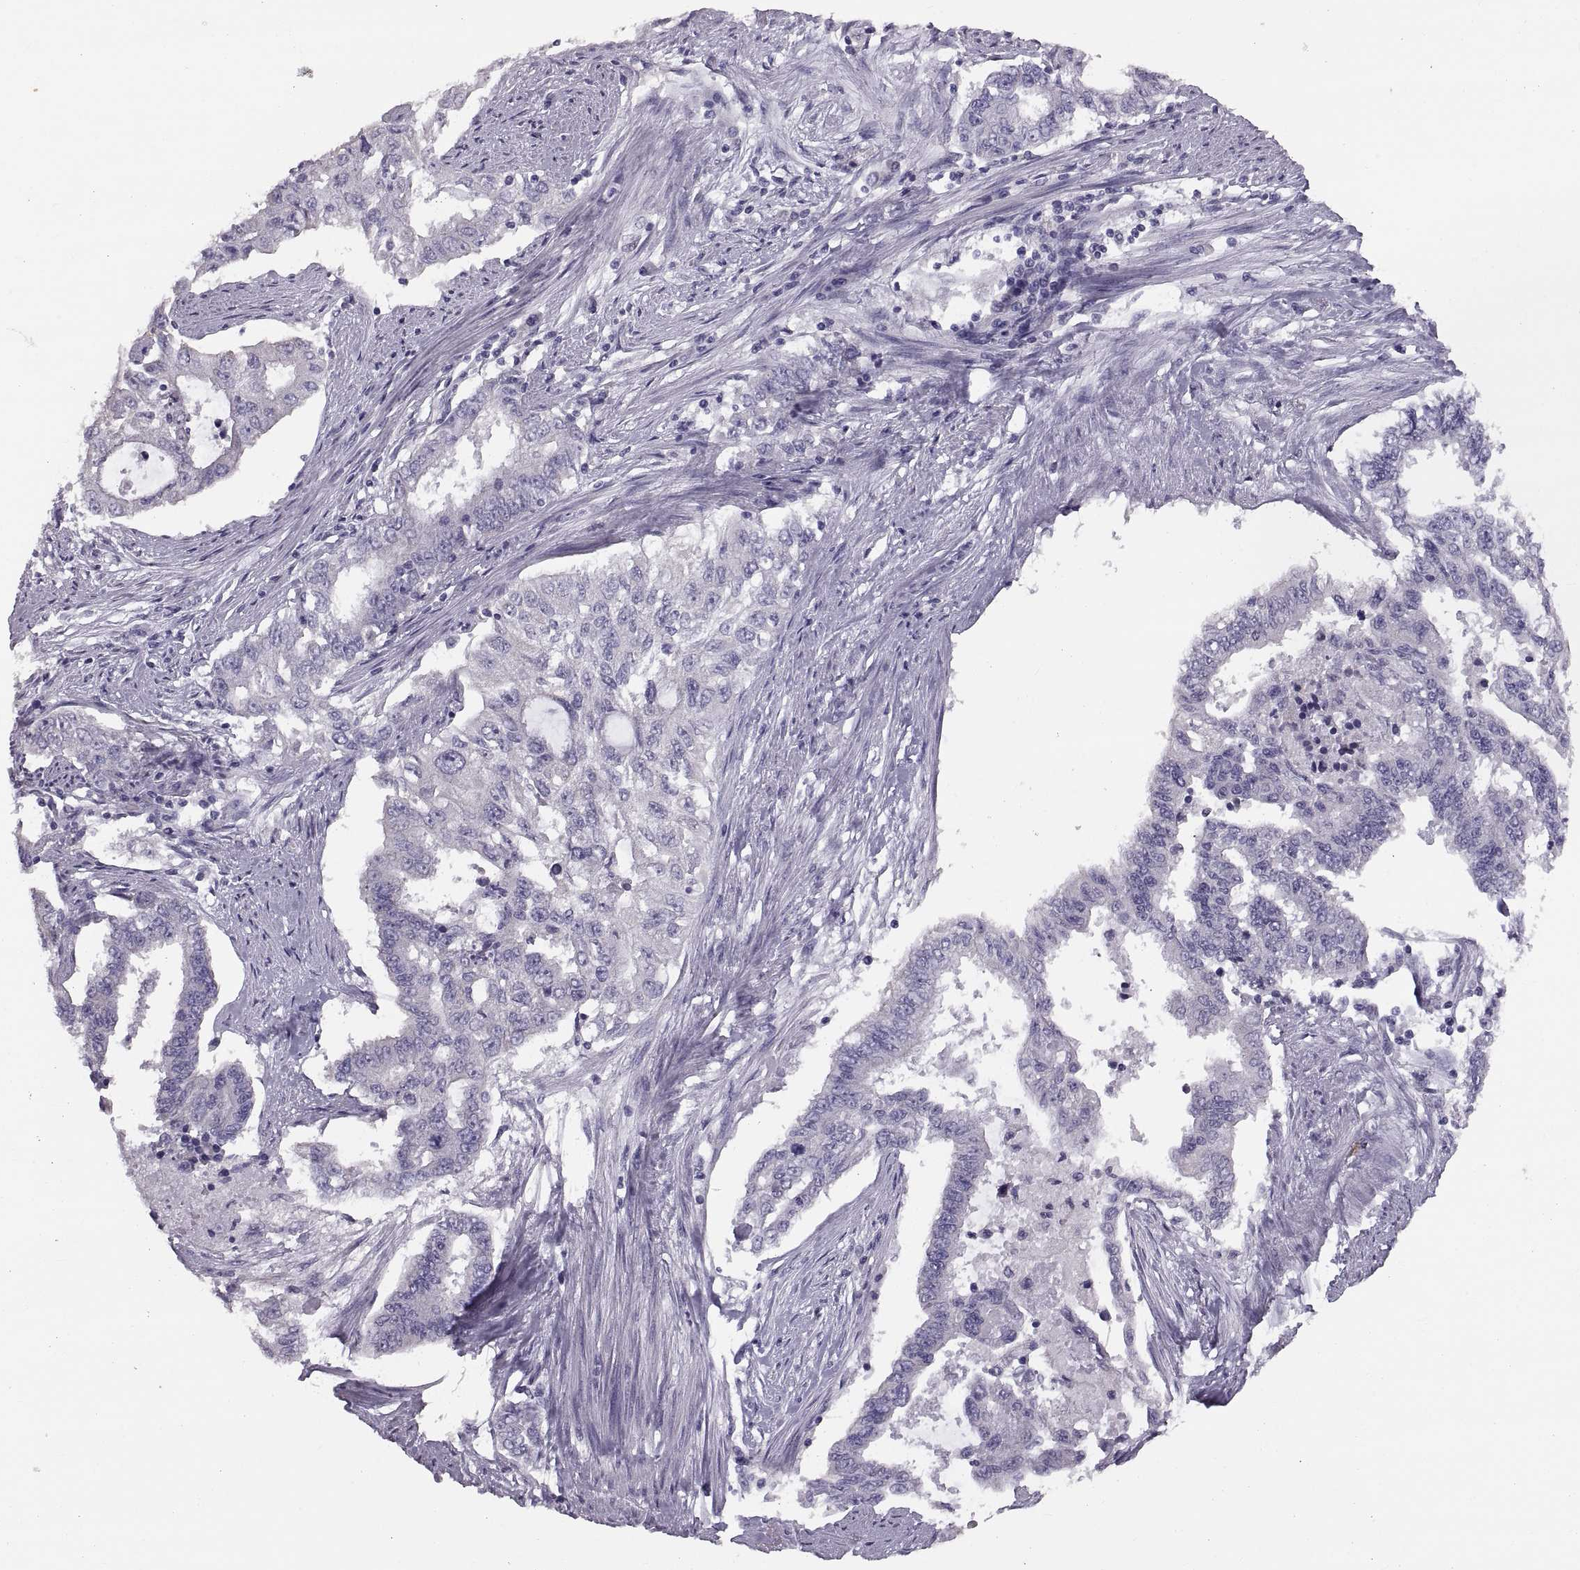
{"staining": {"intensity": "negative", "quantity": "none", "location": "none"}, "tissue": "endometrial cancer", "cell_type": "Tumor cells", "image_type": "cancer", "snomed": [{"axis": "morphology", "description": "Adenocarcinoma, NOS"}, {"axis": "topography", "description": "Uterus"}], "caption": "DAB (3,3'-diaminobenzidine) immunohistochemical staining of endometrial cancer displays no significant expression in tumor cells.", "gene": "WBP2NL", "patient": {"sex": "female", "age": 59}}